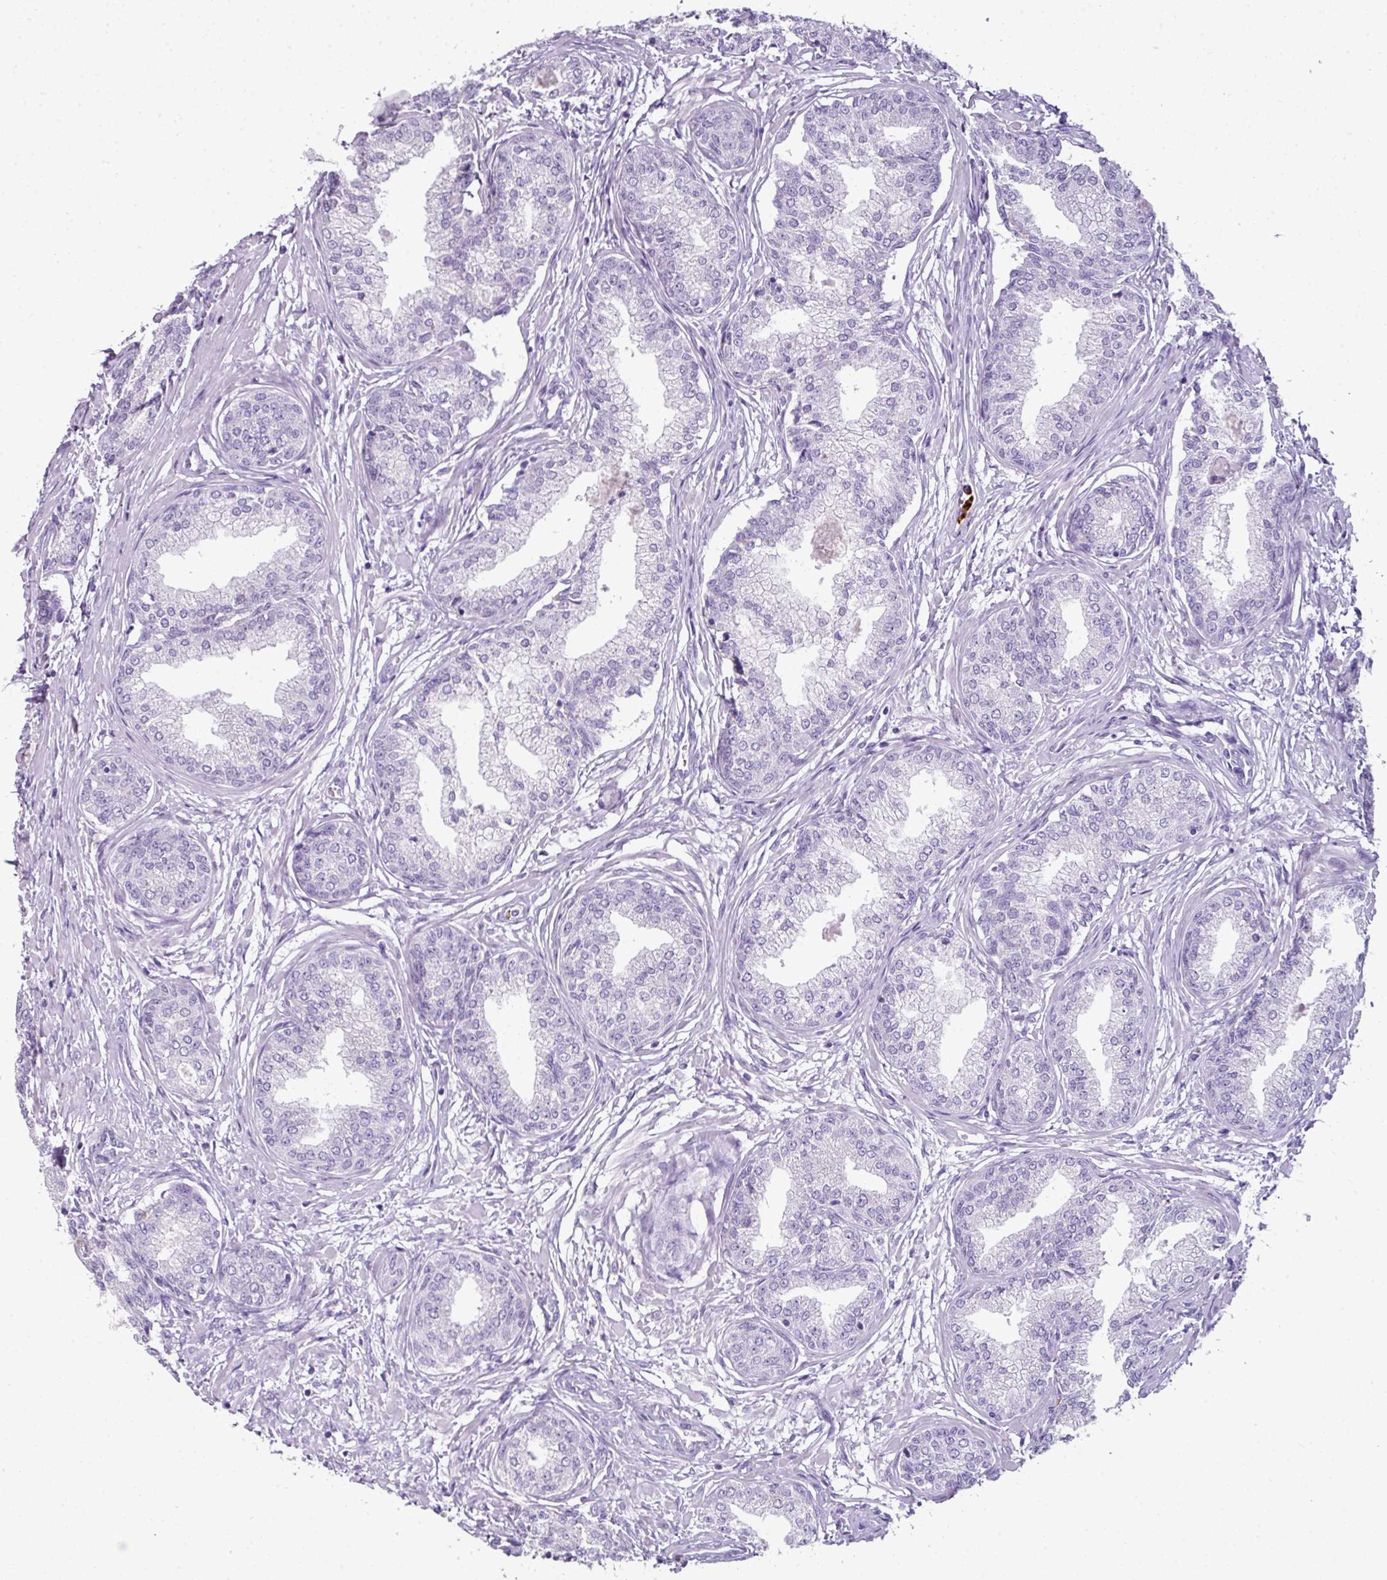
{"staining": {"intensity": "negative", "quantity": "none", "location": "none"}, "tissue": "prostate cancer", "cell_type": "Tumor cells", "image_type": "cancer", "snomed": [{"axis": "morphology", "description": "Adenocarcinoma, High grade"}, {"axis": "topography", "description": "Prostate"}], "caption": "Protein analysis of prostate cancer exhibits no significant positivity in tumor cells.", "gene": "CTSG", "patient": {"sex": "male", "age": 67}}